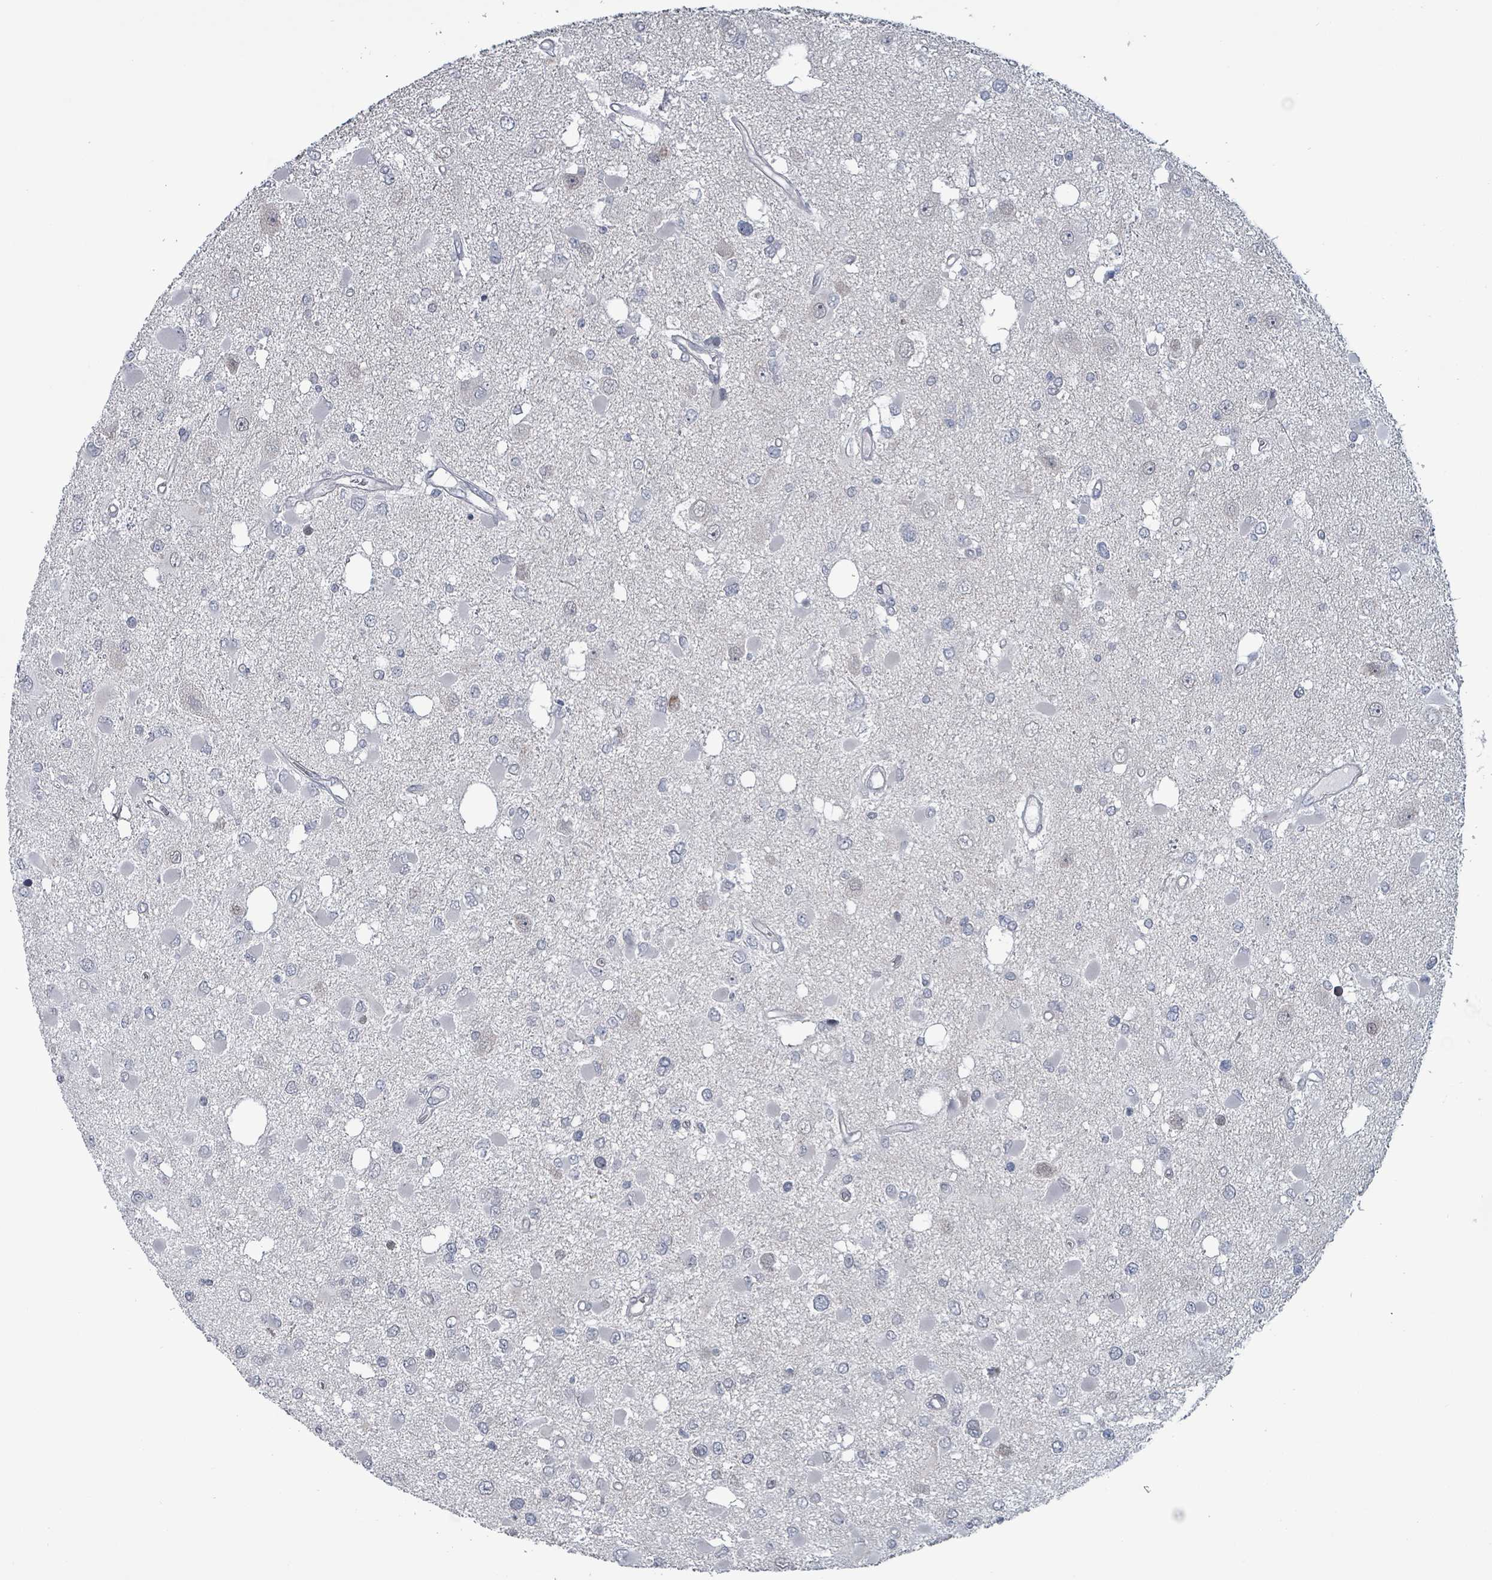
{"staining": {"intensity": "negative", "quantity": "none", "location": "none"}, "tissue": "glioma", "cell_type": "Tumor cells", "image_type": "cancer", "snomed": [{"axis": "morphology", "description": "Glioma, malignant, High grade"}, {"axis": "topography", "description": "Brain"}], "caption": "A histopathology image of human malignant glioma (high-grade) is negative for staining in tumor cells.", "gene": "BIVM", "patient": {"sex": "male", "age": 53}}